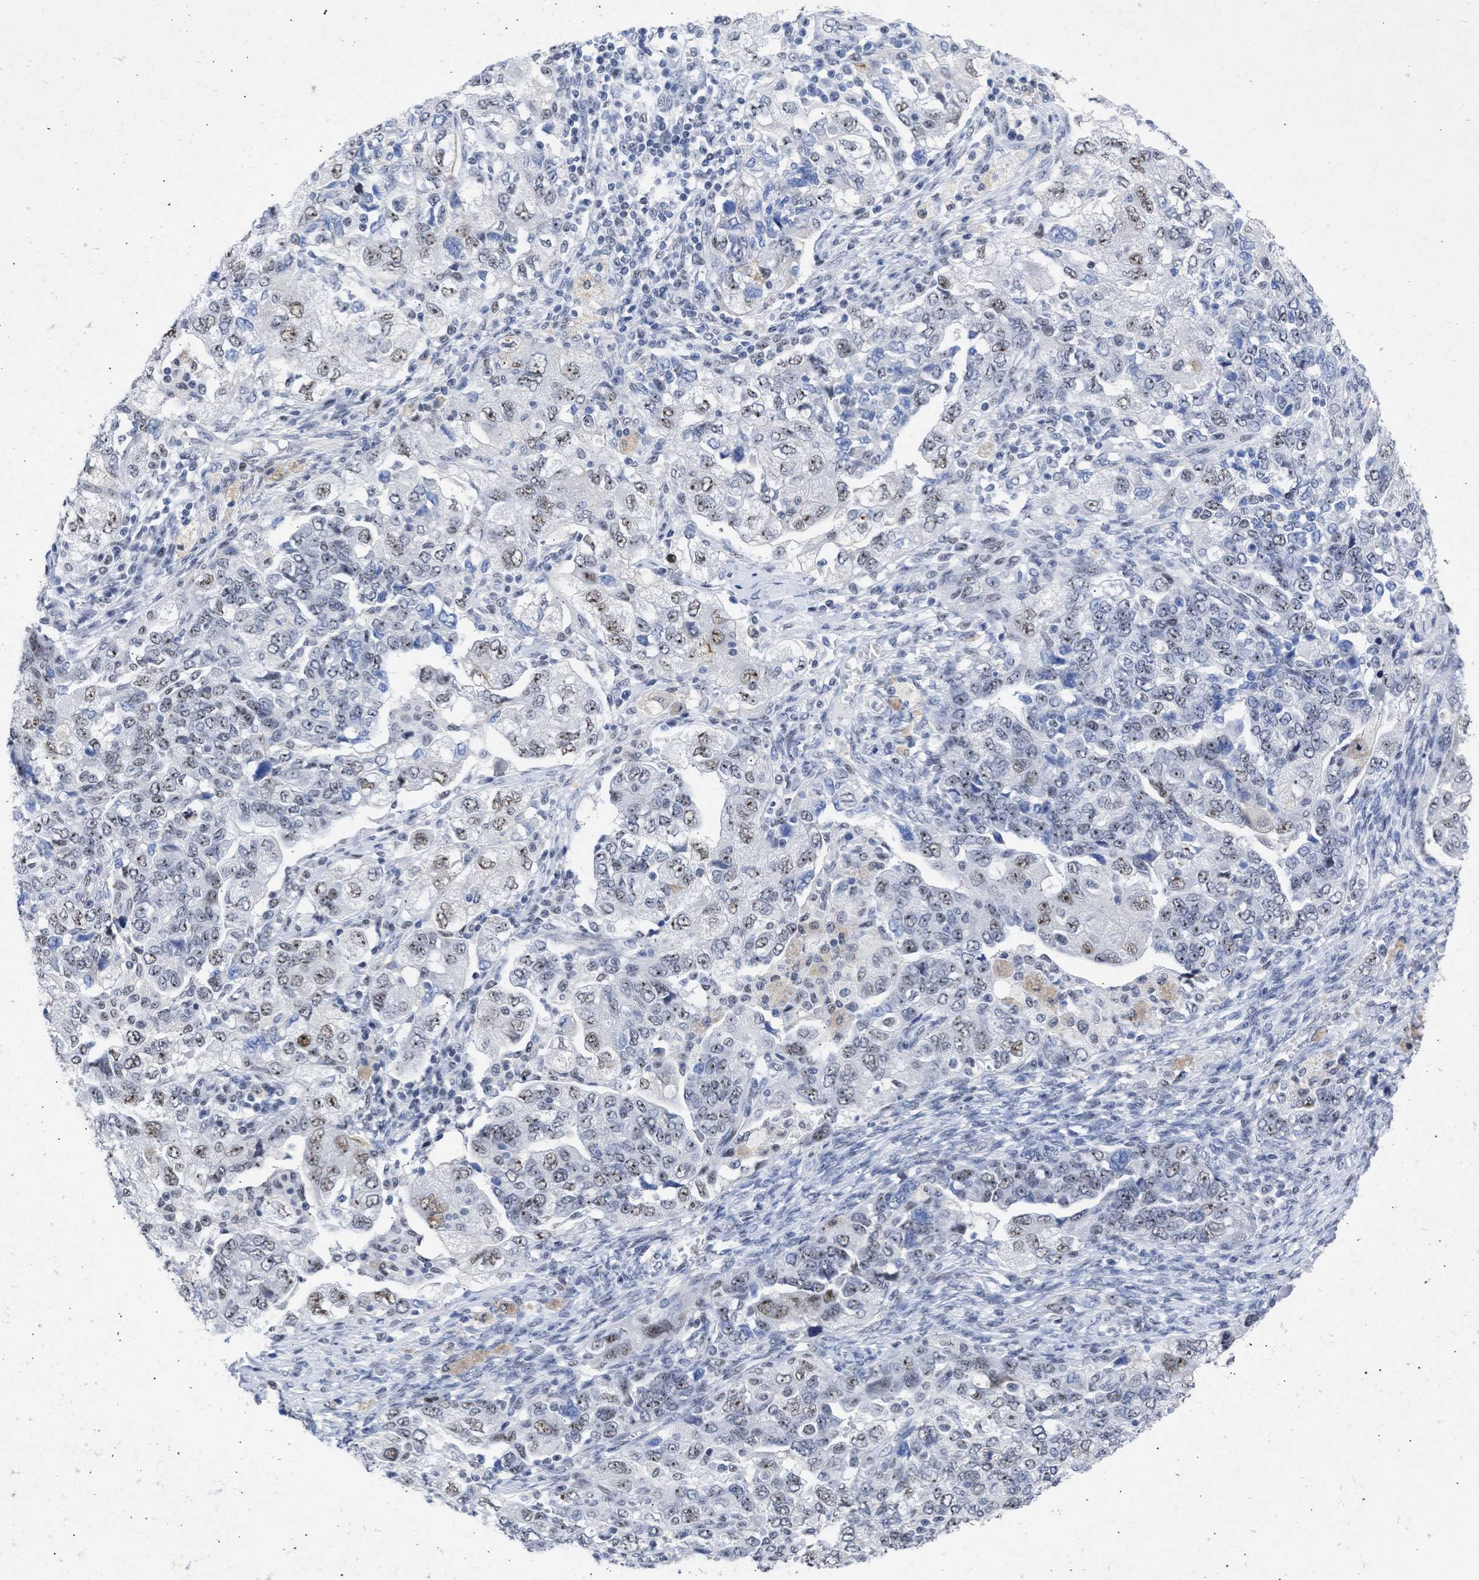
{"staining": {"intensity": "weak", "quantity": ">75%", "location": "nuclear"}, "tissue": "ovarian cancer", "cell_type": "Tumor cells", "image_type": "cancer", "snomed": [{"axis": "morphology", "description": "Carcinoma, NOS"}, {"axis": "morphology", "description": "Cystadenocarcinoma, serous, NOS"}, {"axis": "topography", "description": "Ovary"}], "caption": "Brown immunohistochemical staining in human ovarian cancer demonstrates weak nuclear staining in about >75% of tumor cells. Immunohistochemistry (ihc) stains the protein of interest in brown and the nuclei are stained blue.", "gene": "DDX41", "patient": {"sex": "female", "age": 69}}